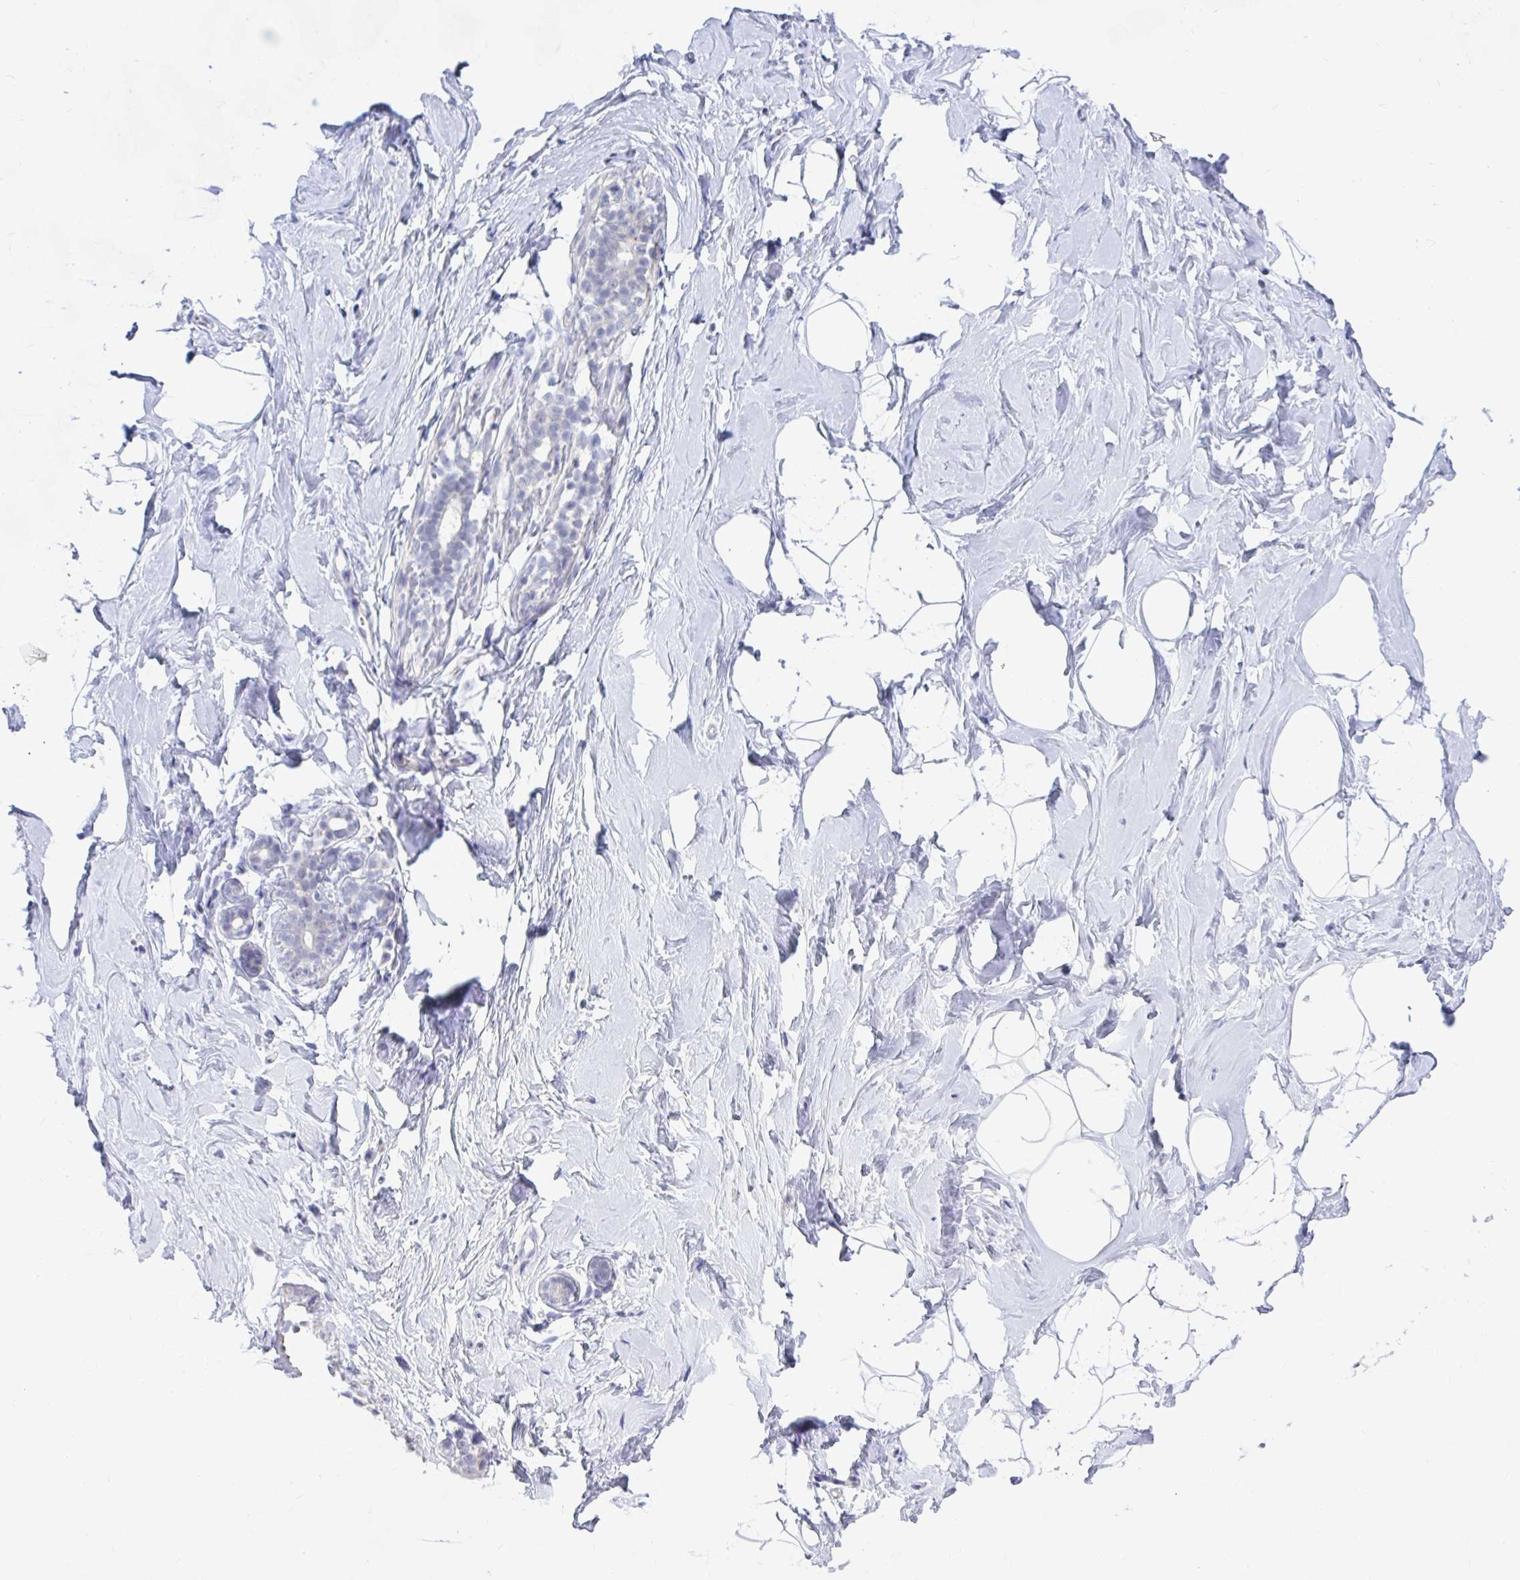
{"staining": {"intensity": "negative", "quantity": "none", "location": "none"}, "tissue": "breast", "cell_type": "Adipocytes", "image_type": "normal", "snomed": [{"axis": "morphology", "description": "Normal tissue, NOS"}, {"axis": "topography", "description": "Breast"}], "caption": "Immunohistochemistry of unremarkable breast shows no expression in adipocytes.", "gene": "ARPP19", "patient": {"sex": "female", "age": 32}}